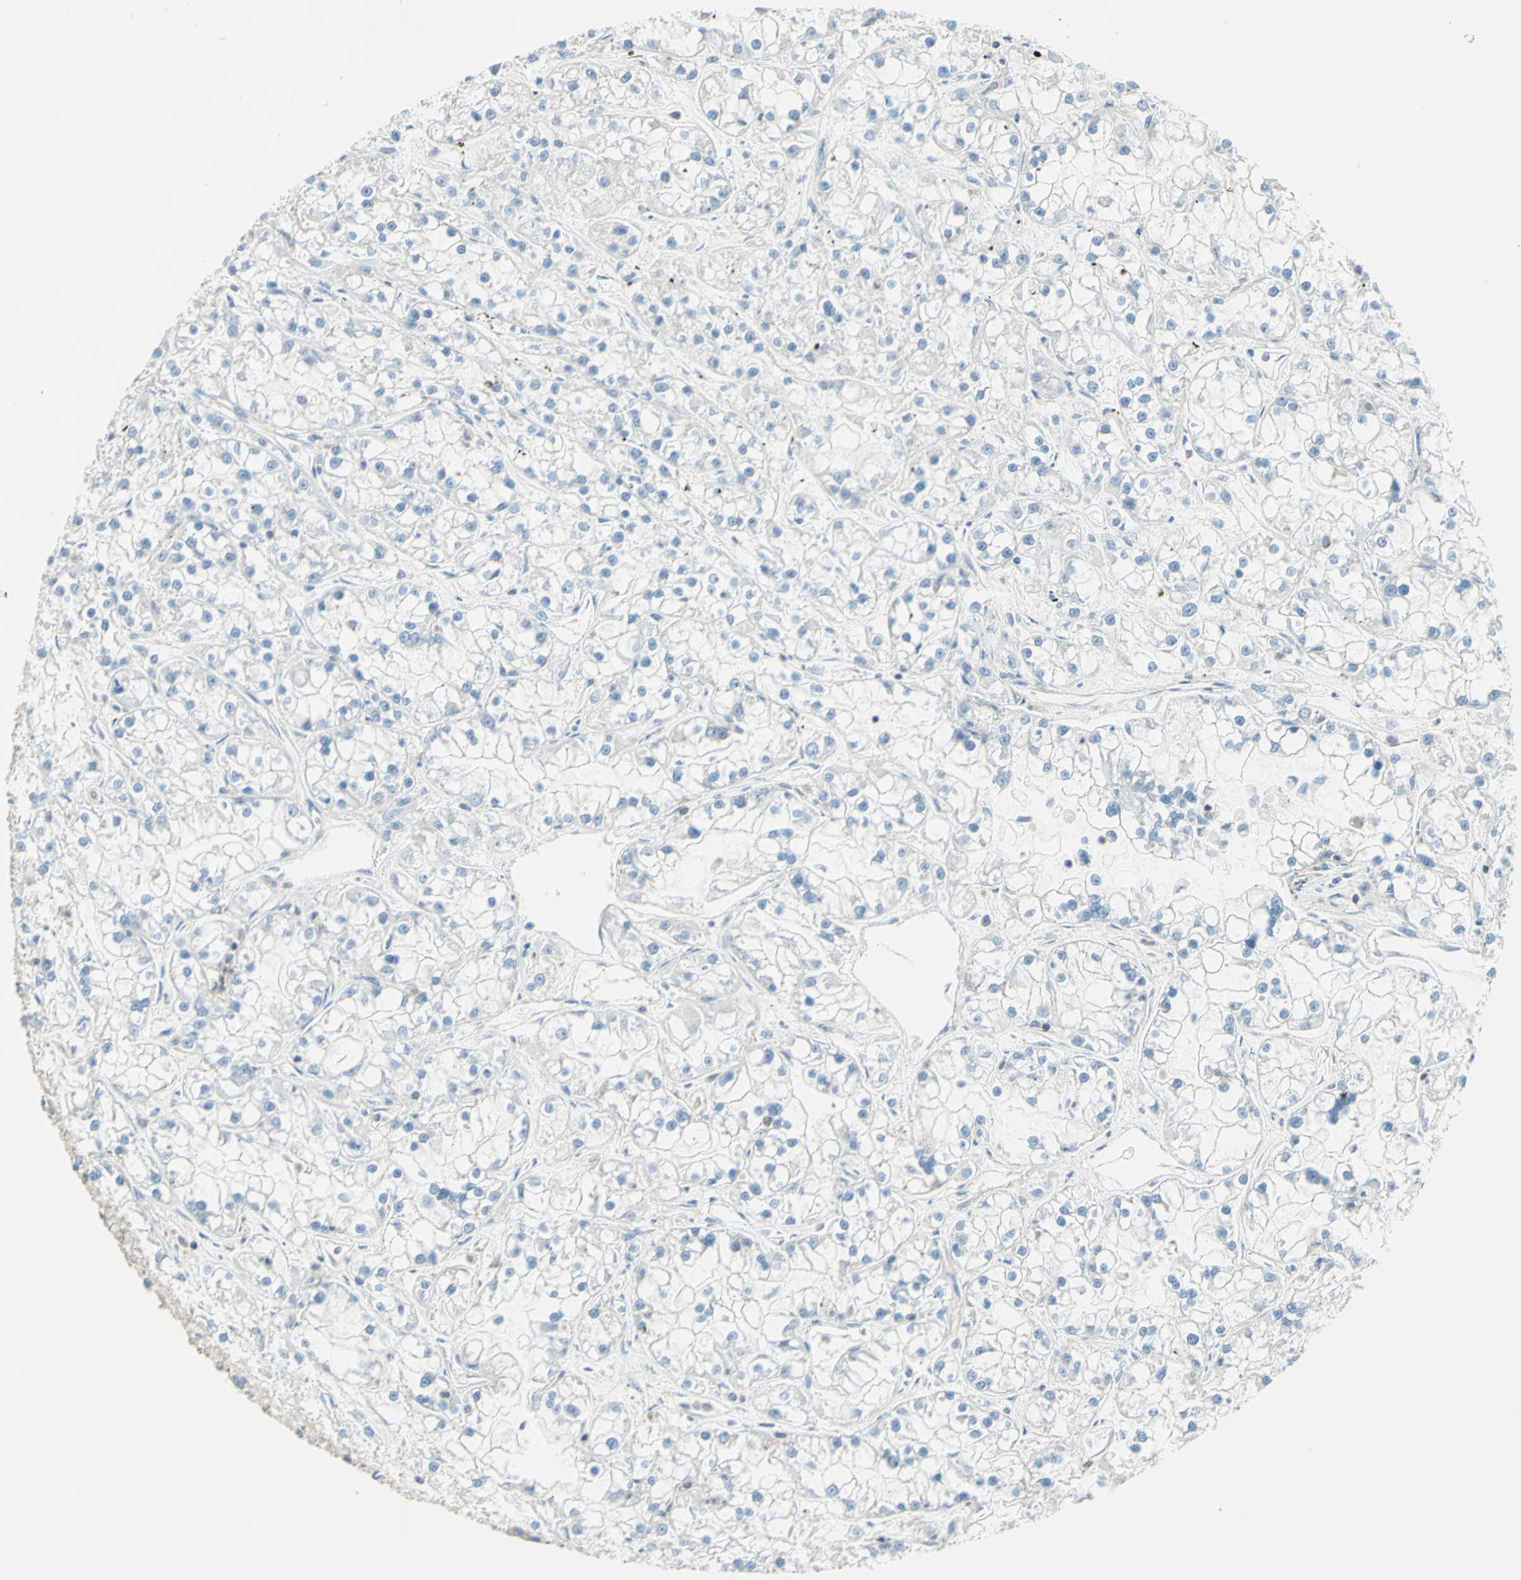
{"staining": {"intensity": "negative", "quantity": "none", "location": "none"}, "tissue": "renal cancer", "cell_type": "Tumor cells", "image_type": "cancer", "snomed": [{"axis": "morphology", "description": "Adenocarcinoma, NOS"}, {"axis": "topography", "description": "Kidney"}], "caption": "Immunohistochemistry micrograph of neoplastic tissue: human adenocarcinoma (renal) stained with DAB (3,3'-diaminobenzidine) demonstrates no significant protein staining in tumor cells. (DAB (3,3'-diaminobenzidine) immunohistochemistry with hematoxylin counter stain).", "gene": "SEMA4C", "patient": {"sex": "female", "age": 52}}